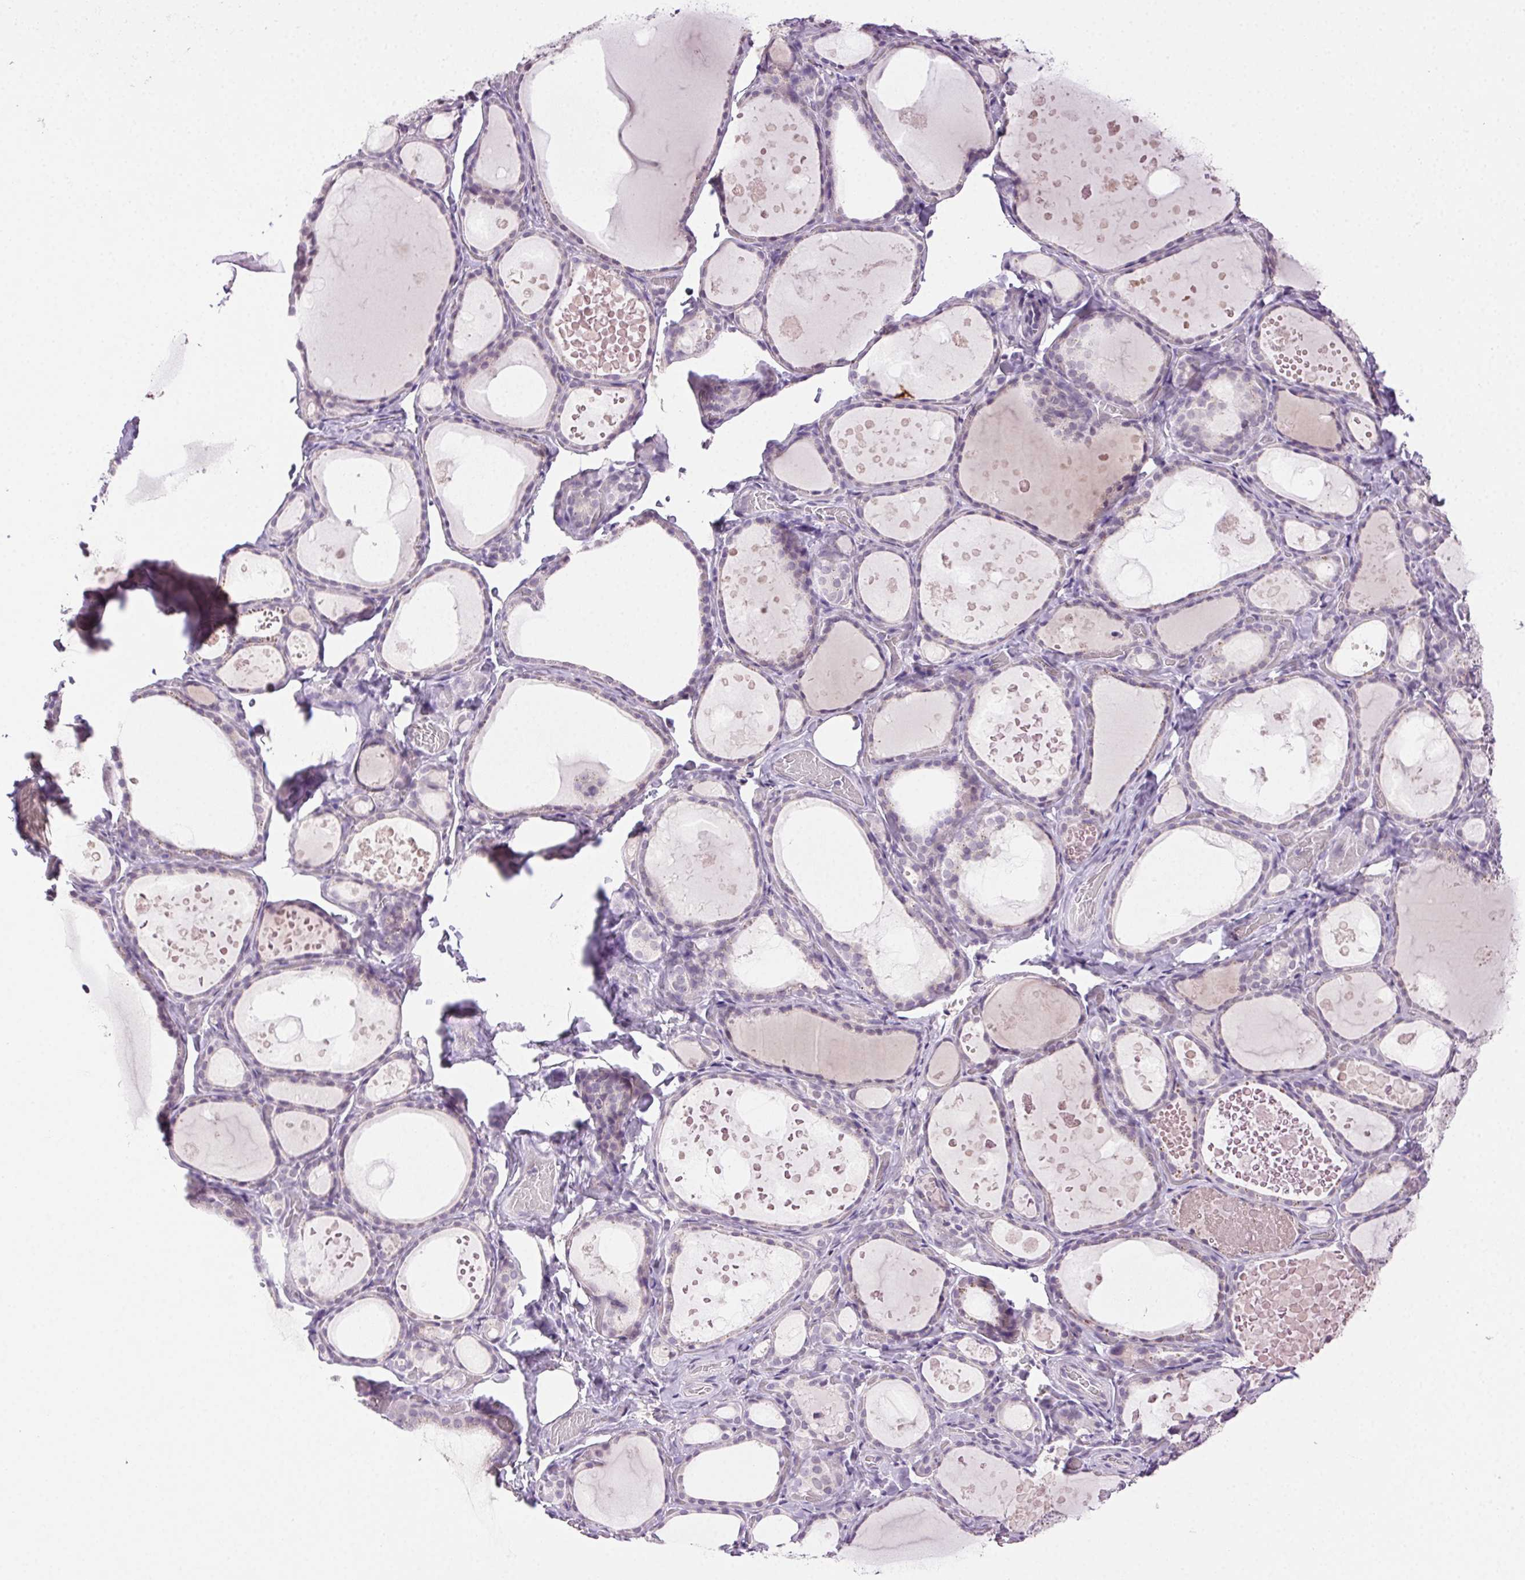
{"staining": {"intensity": "negative", "quantity": "none", "location": "none"}, "tissue": "thyroid gland", "cell_type": "Glandular cells", "image_type": "normal", "snomed": [{"axis": "morphology", "description": "Normal tissue, NOS"}, {"axis": "topography", "description": "Thyroid gland"}], "caption": "Immunohistochemistry of unremarkable thyroid gland exhibits no staining in glandular cells. (Stains: DAB immunohistochemistry with hematoxylin counter stain, Microscopy: brightfield microscopy at high magnification).", "gene": "CLDN10", "patient": {"sex": "female", "age": 56}}